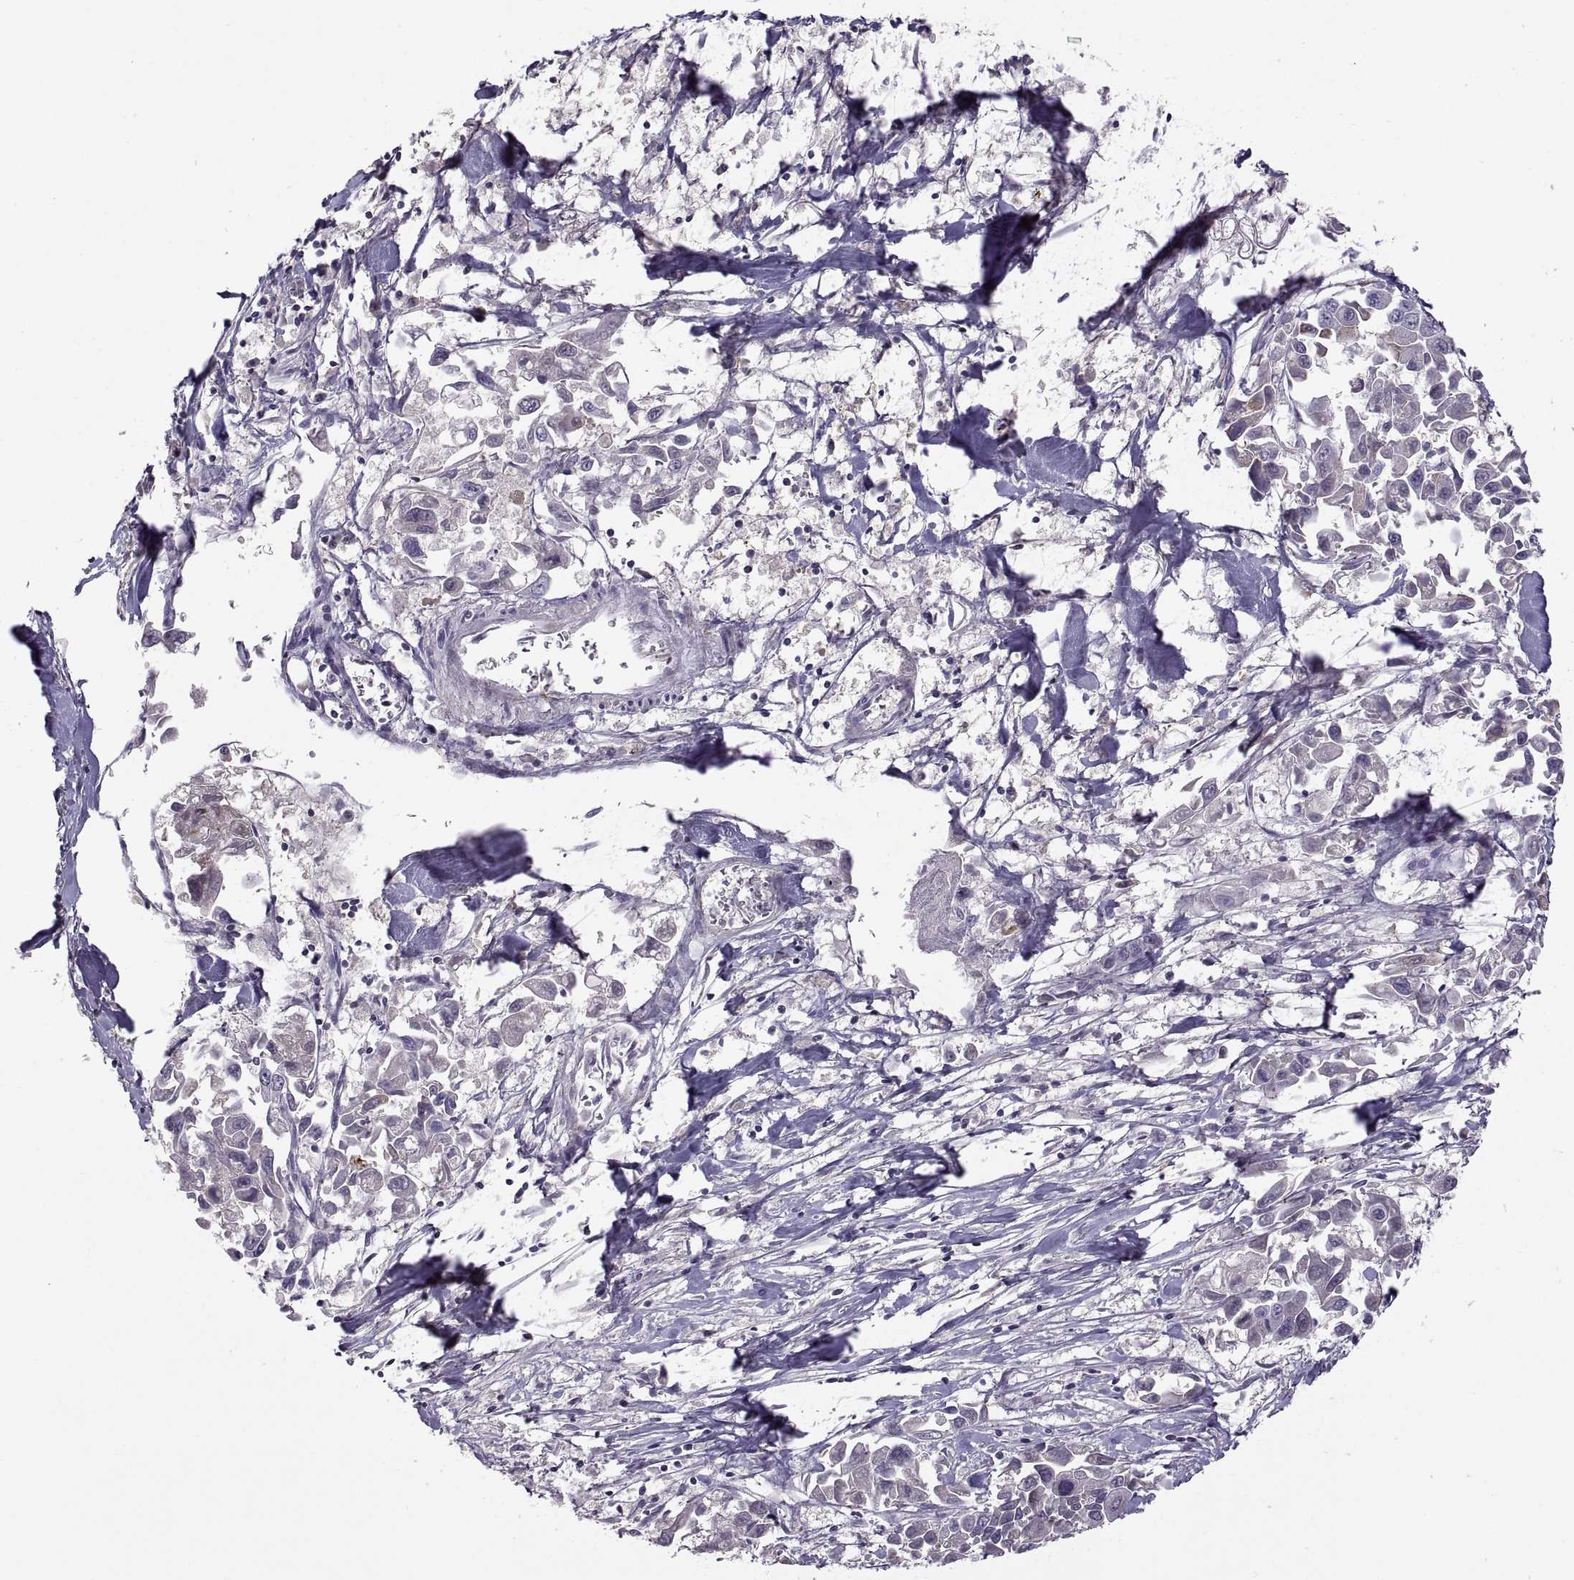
{"staining": {"intensity": "negative", "quantity": "none", "location": "none"}, "tissue": "pancreatic cancer", "cell_type": "Tumor cells", "image_type": "cancer", "snomed": [{"axis": "morphology", "description": "Adenocarcinoma, NOS"}, {"axis": "topography", "description": "Pancreas"}], "caption": "A photomicrograph of pancreatic cancer (adenocarcinoma) stained for a protein reveals no brown staining in tumor cells.", "gene": "NMNAT2", "patient": {"sex": "female", "age": 83}}